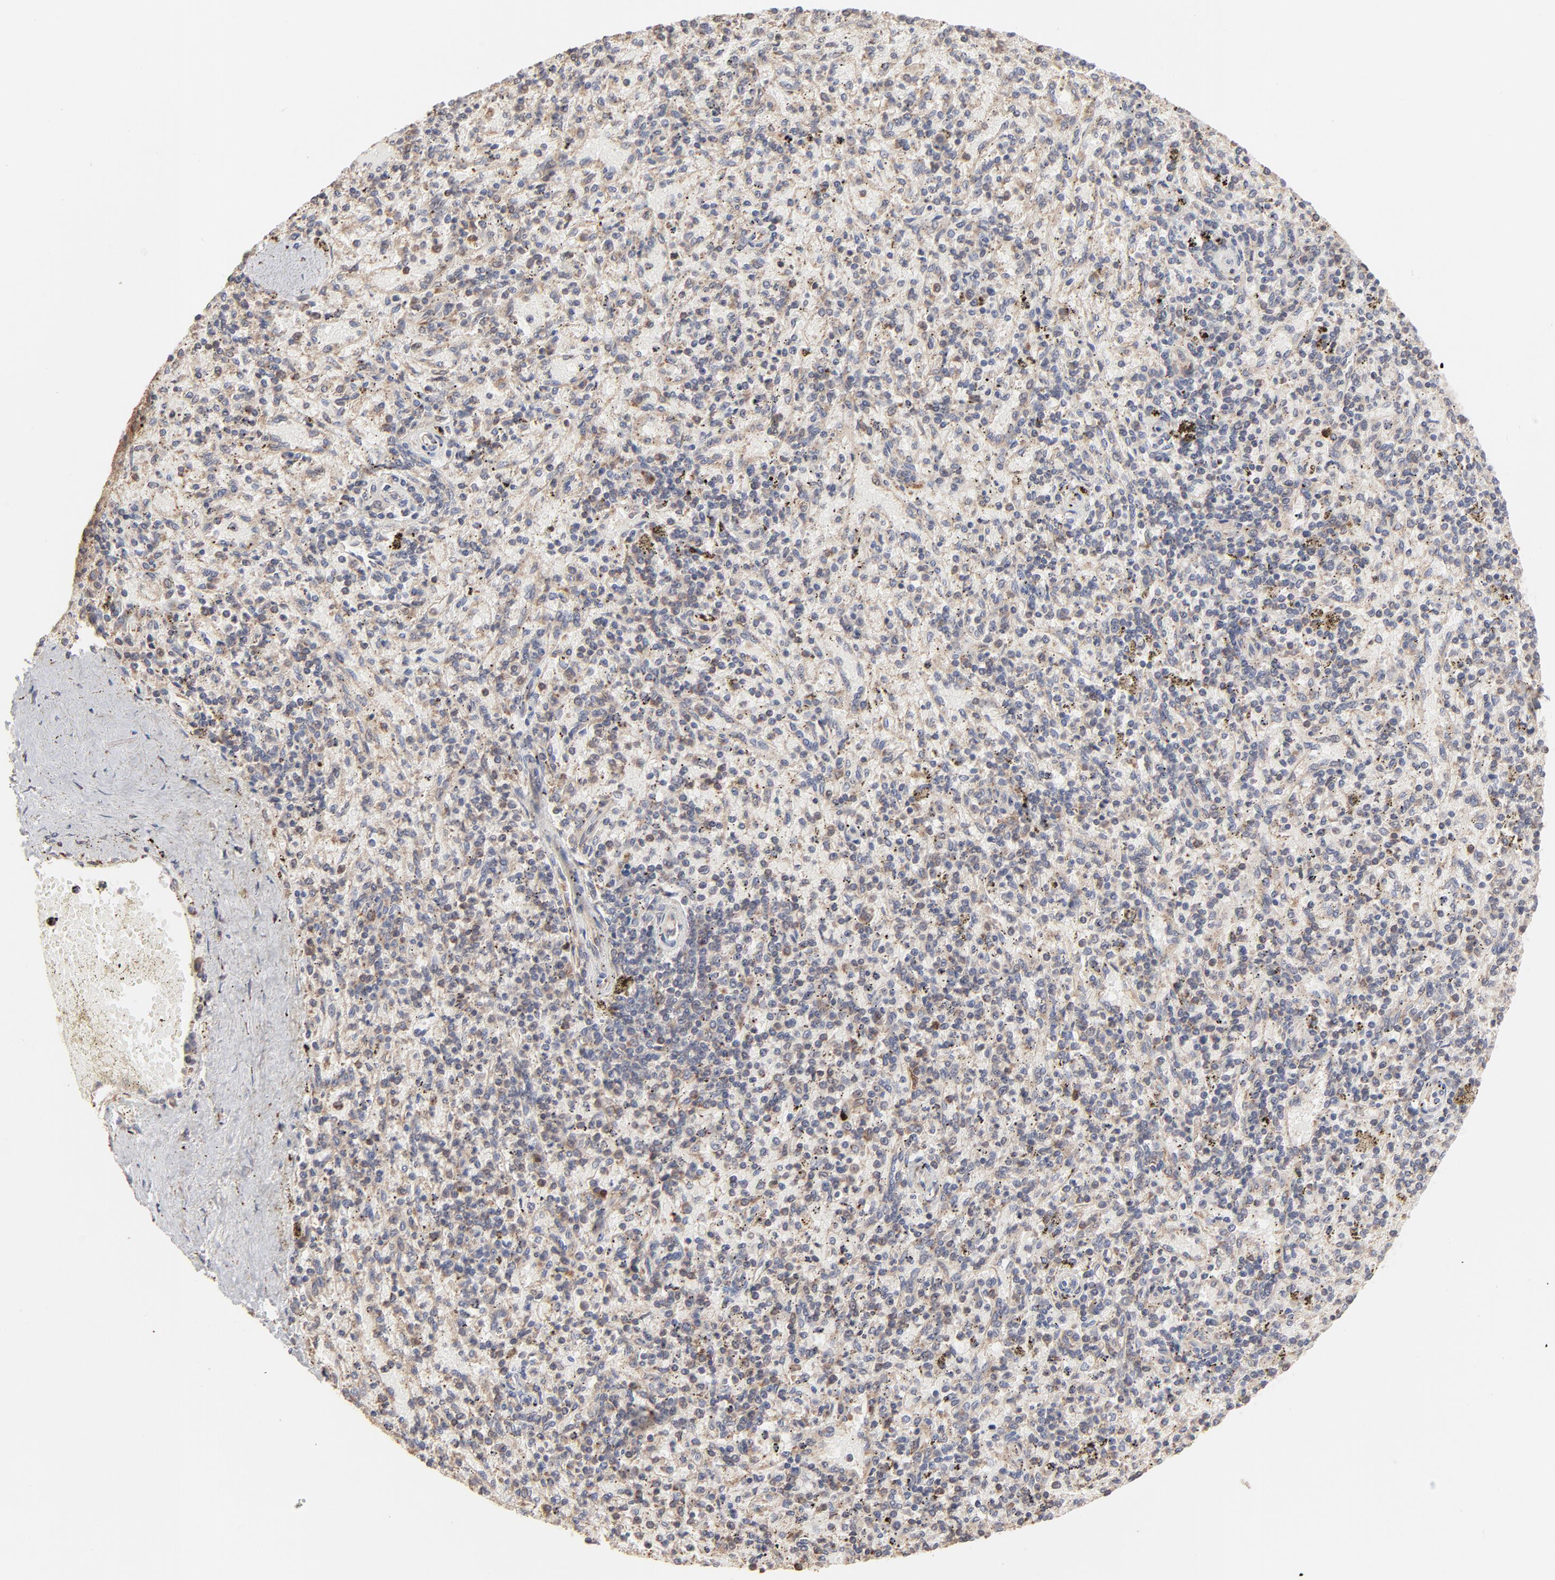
{"staining": {"intensity": "moderate", "quantity": ">75%", "location": "cytoplasmic/membranous"}, "tissue": "spleen", "cell_type": "Cells in red pulp", "image_type": "normal", "snomed": [{"axis": "morphology", "description": "Normal tissue, NOS"}, {"axis": "topography", "description": "Spleen"}], "caption": "The immunohistochemical stain shows moderate cytoplasmic/membranous expression in cells in red pulp of normal spleen. (DAB (3,3'-diaminobenzidine) IHC with brightfield microscopy, high magnification).", "gene": "RNF213", "patient": {"sex": "female", "age": 43}}